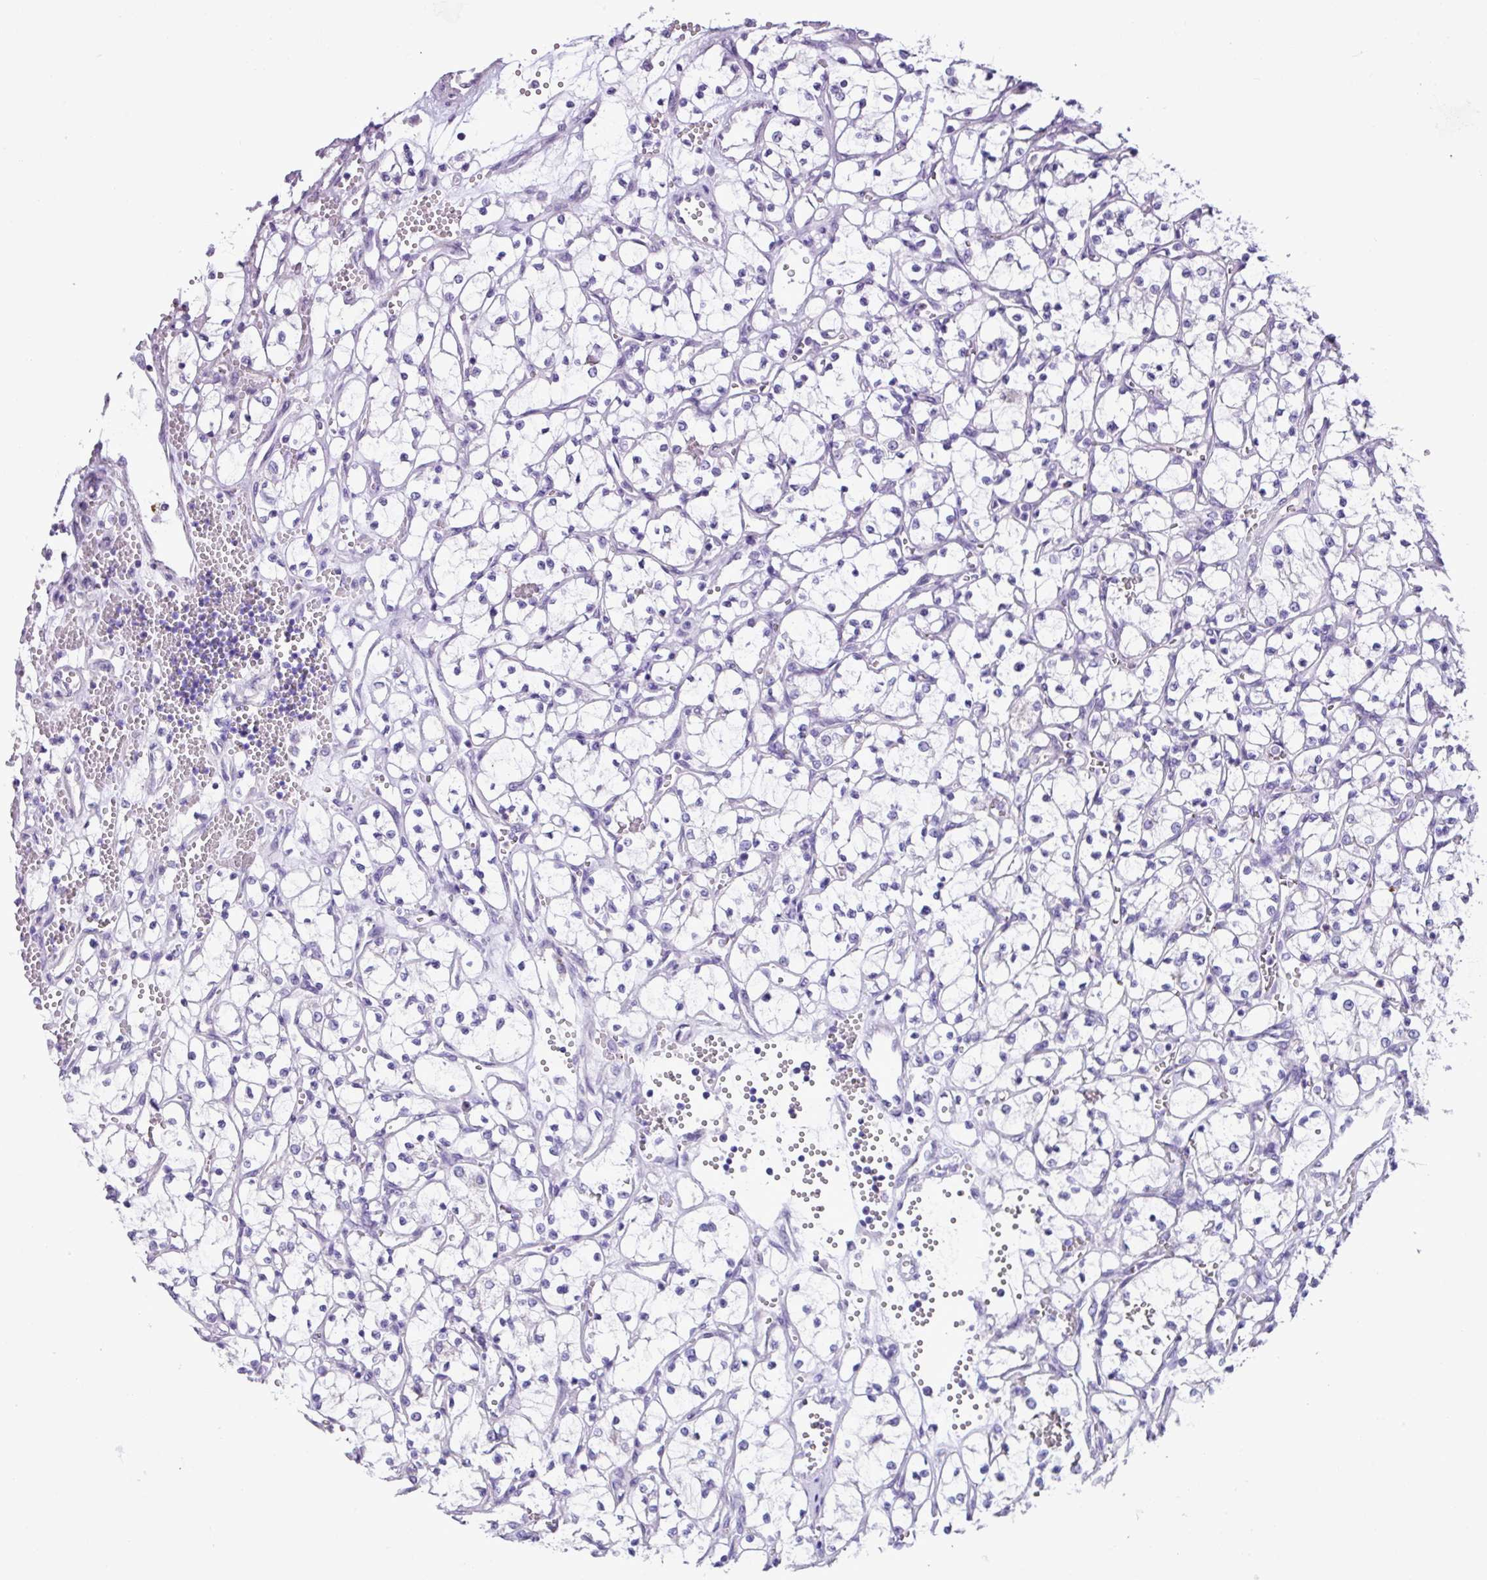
{"staining": {"intensity": "negative", "quantity": "none", "location": "none"}, "tissue": "renal cancer", "cell_type": "Tumor cells", "image_type": "cancer", "snomed": [{"axis": "morphology", "description": "Adenocarcinoma, NOS"}, {"axis": "topography", "description": "Kidney"}], "caption": "Human renal adenocarcinoma stained for a protein using immunohistochemistry demonstrates no staining in tumor cells.", "gene": "CYSTM1", "patient": {"sex": "female", "age": 69}}